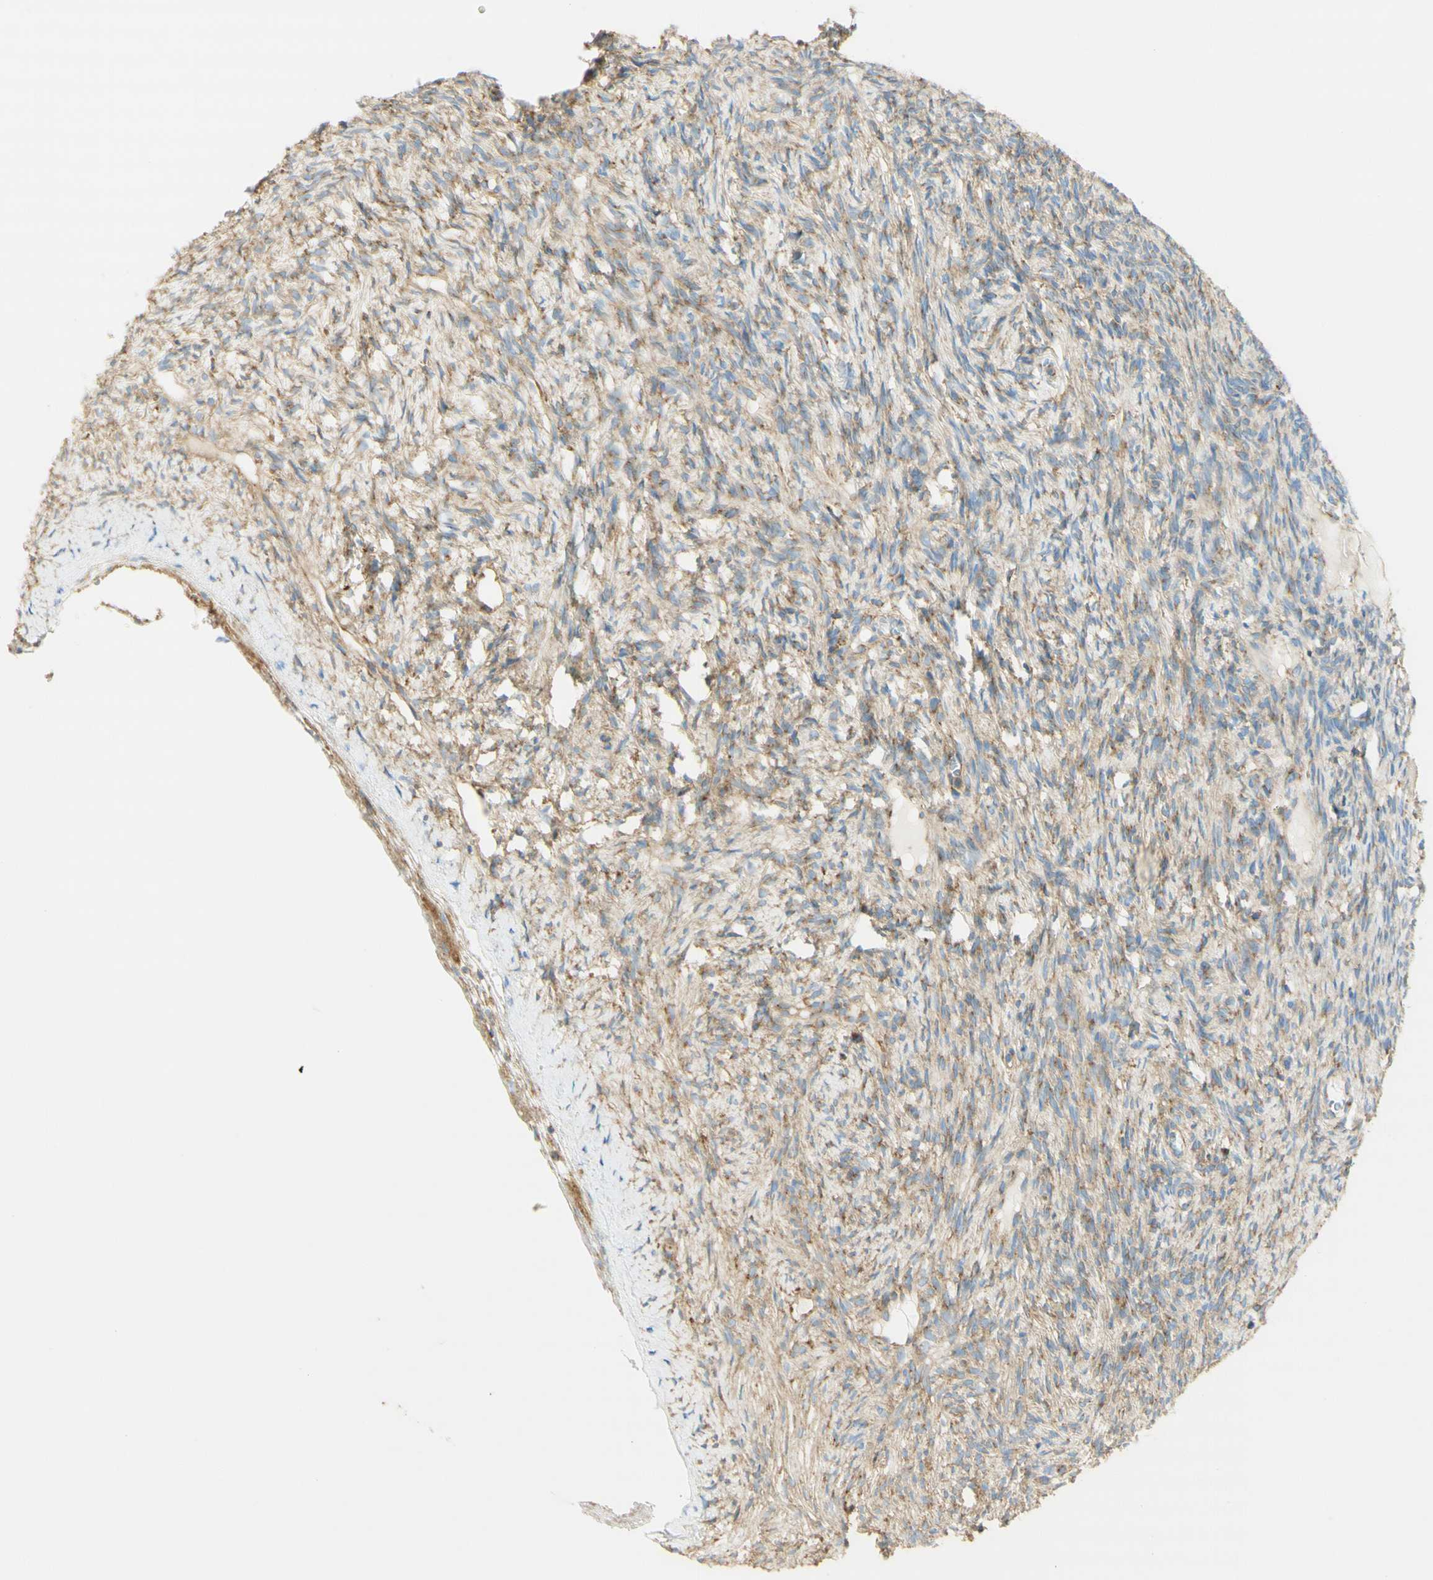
{"staining": {"intensity": "weak", "quantity": "<25%", "location": "cytoplasmic/membranous"}, "tissue": "ovary", "cell_type": "Ovarian stroma cells", "image_type": "normal", "snomed": [{"axis": "morphology", "description": "Normal tissue, NOS"}, {"axis": "topography", "description": "Ovary"}], "caption": "DAB (3,3'-diaminobenzidine) immunohistochemical staining of normal human ovary demonstrates no significant positivity in ovarian stroma cells. The staining was performed using DAB (3,3'-diaminobenzidine) to visualize the protein expression in brown, while the nuclei were stained in blue with hematoxylin (Magnification: 20x).", "gene": "CLTC", "patient": {"sex": "female", "age": 33}}